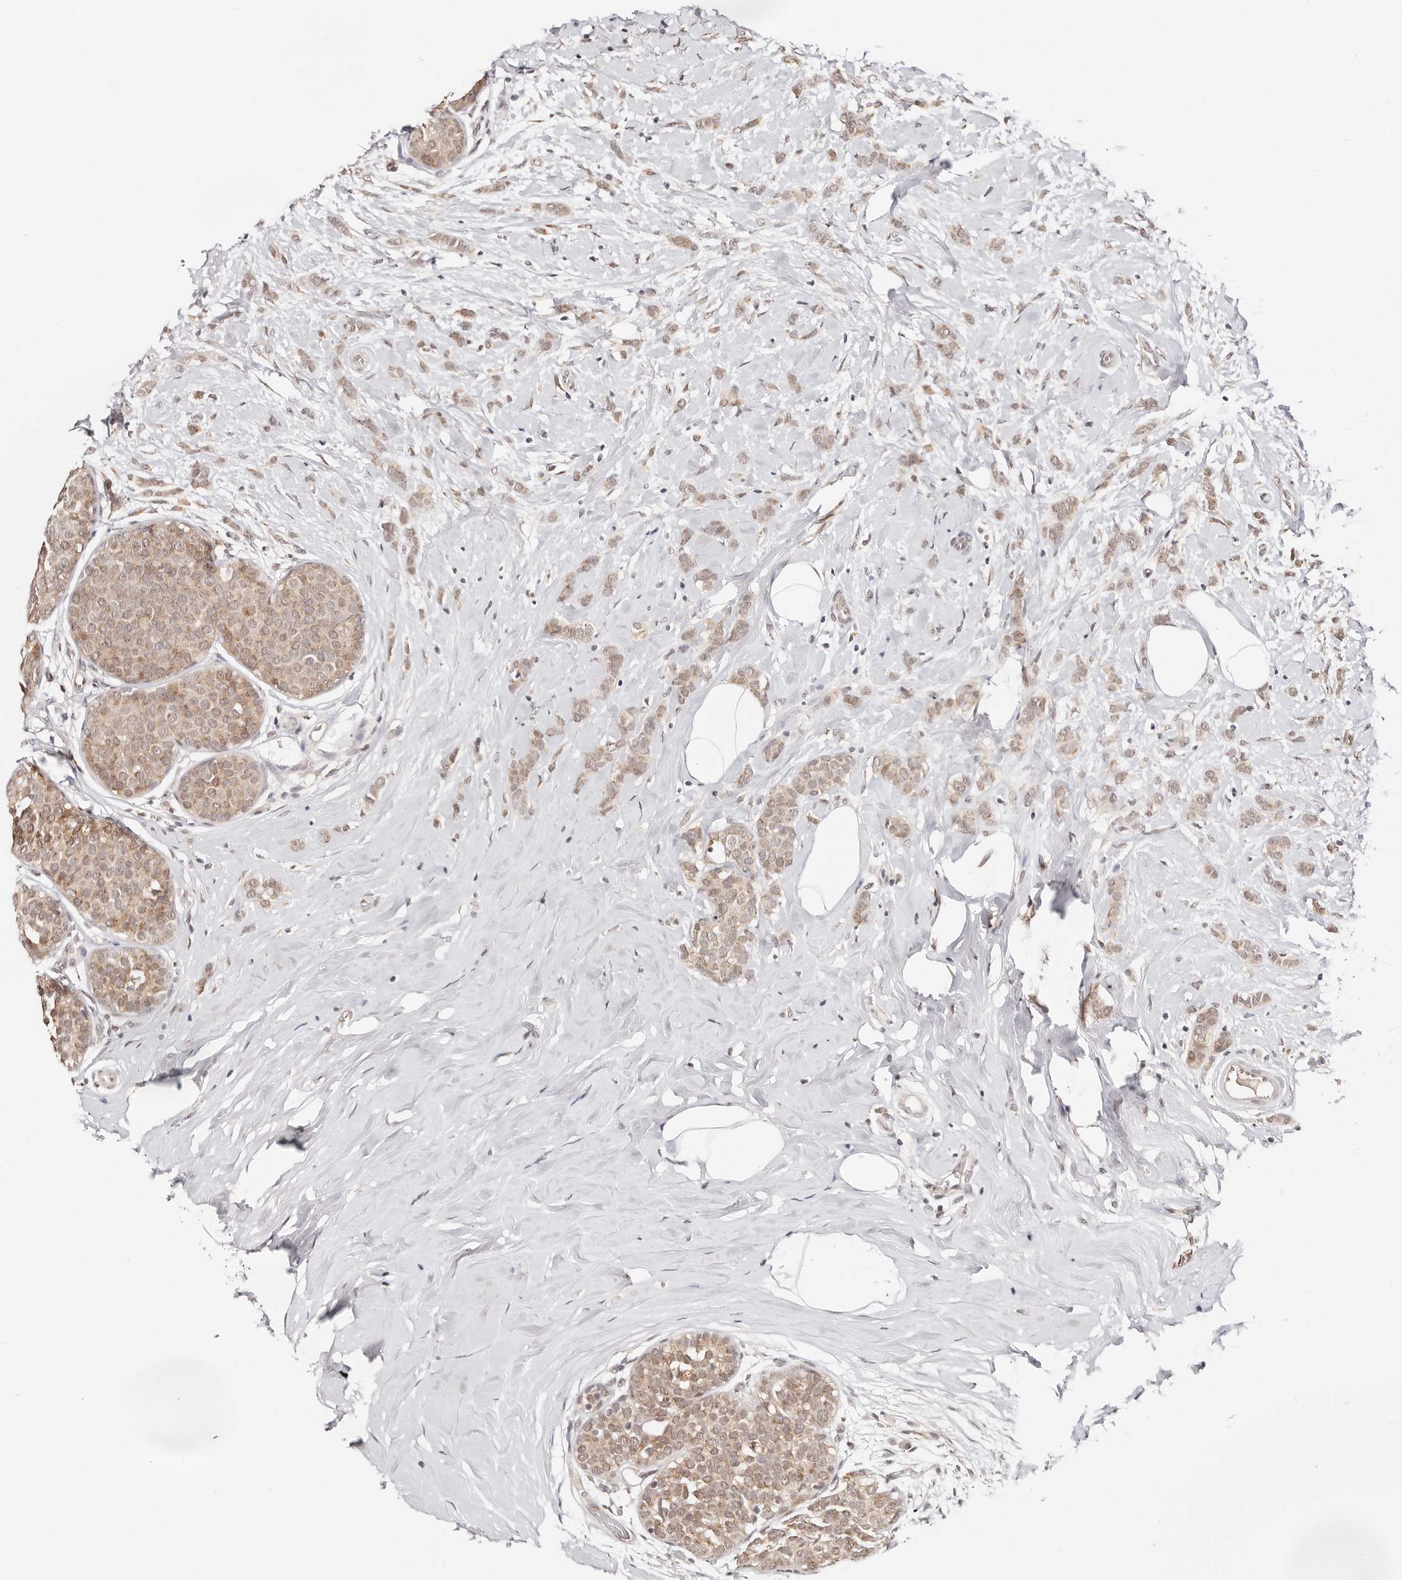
{"staining": {"intensity": "weak", "quantity": ">75%", "location": "cytoplasmic/membranous"}, "tissue": "breast cancer", "cell_type": "Tumor cells", "image_type": "cancer", "snomed": [{"axis": "morphology", "description": "Lobular carcinoma, in situ"}, {"axis": "morphology", "description": "Lobular carcinoma"}, {"axis": "topography", "description": "Breast"}], "caption": "Protein staining of lobular carcinoma in situ (breast) tissue demonstrates weak cytoplasmic/membranous expression in approximately >75% of tumor cells.", "gene": "VIPAS39", "patient": {"sex": "female", "age": 41}}